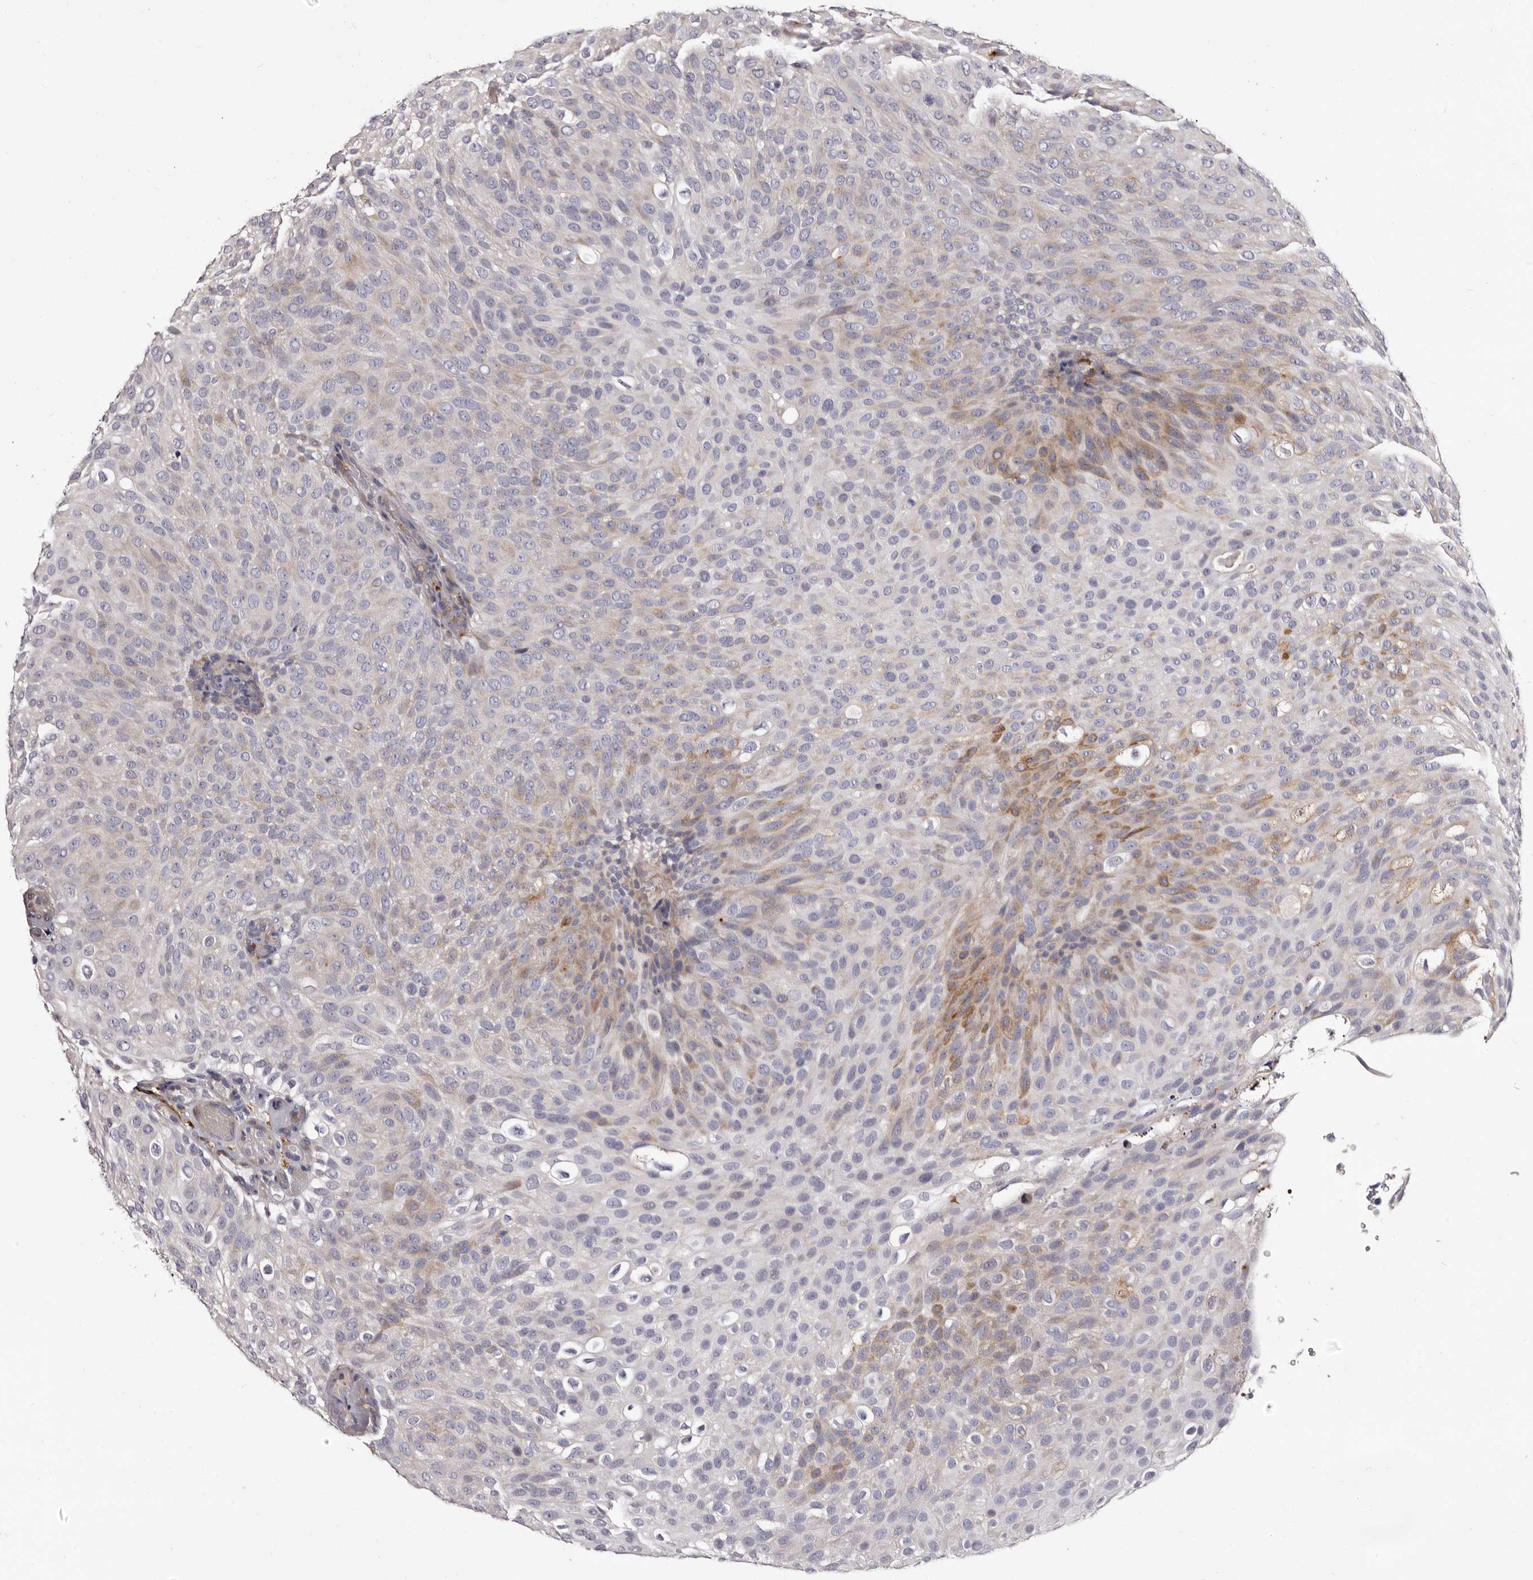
{"staining": {"intensity": "moderate", "quantity": "<25%", "location": "cytoplasmic/membranous"}, "tissue": "urothelial cancer", "cell_type": "Tumor cells", "image_type": "cancer", "snomed": [{"axis": "morphology", "description": "Urothelial carcinoma, Low grade"}, {"axis": "topography", "description": "Urinary bladder"}], "caption": "Immunohistochemical staining of urothelial cancer exhibits moderate cytoplasmic/membranous protein staining in approximately <25% of tumor cells.", "gene": "AUNIP", "patient": {"sex": "male", "age": 78}}